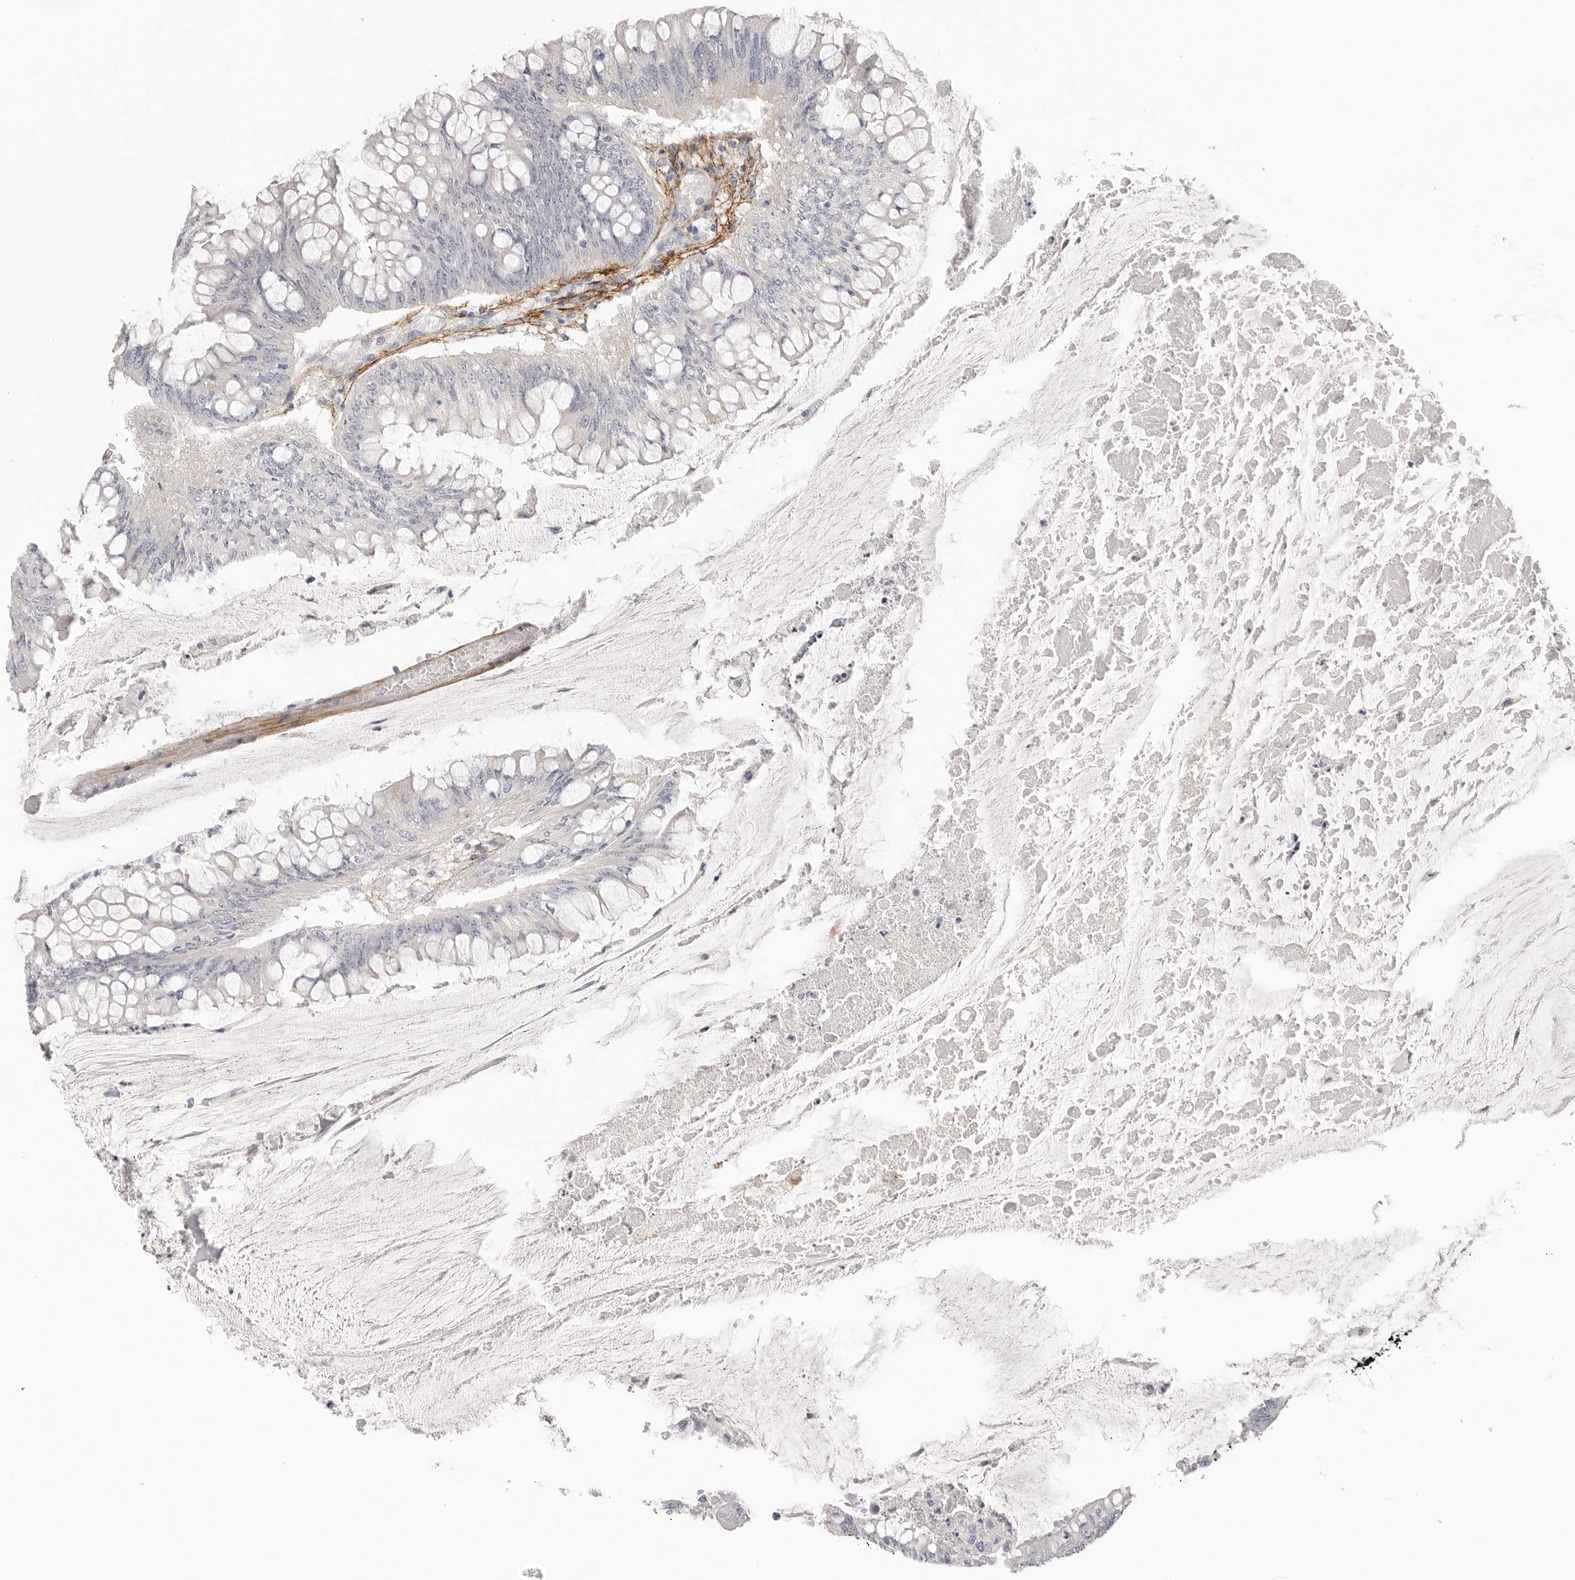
{"staining": {"intensity": "negative", "quantity": "none", "location": "none"}, "tissue": "colorectal cancer", "cell_type": "Tumor cells", "image_type": "cancer", "snomed": [{"axis": "morphology", "description": "Adenoma, NOS"}, {"axis": "morphology", "description": "Adenocarcinoma, NOS"}, {"axis": "topography", "description": "Colon"}], "caption": "Immunohistochemical staining of human colorectal adenoma reveals no significant positivity in tumor cells.", "gene": "FBN2", "patient": {"sex": "male", "age": 79}}